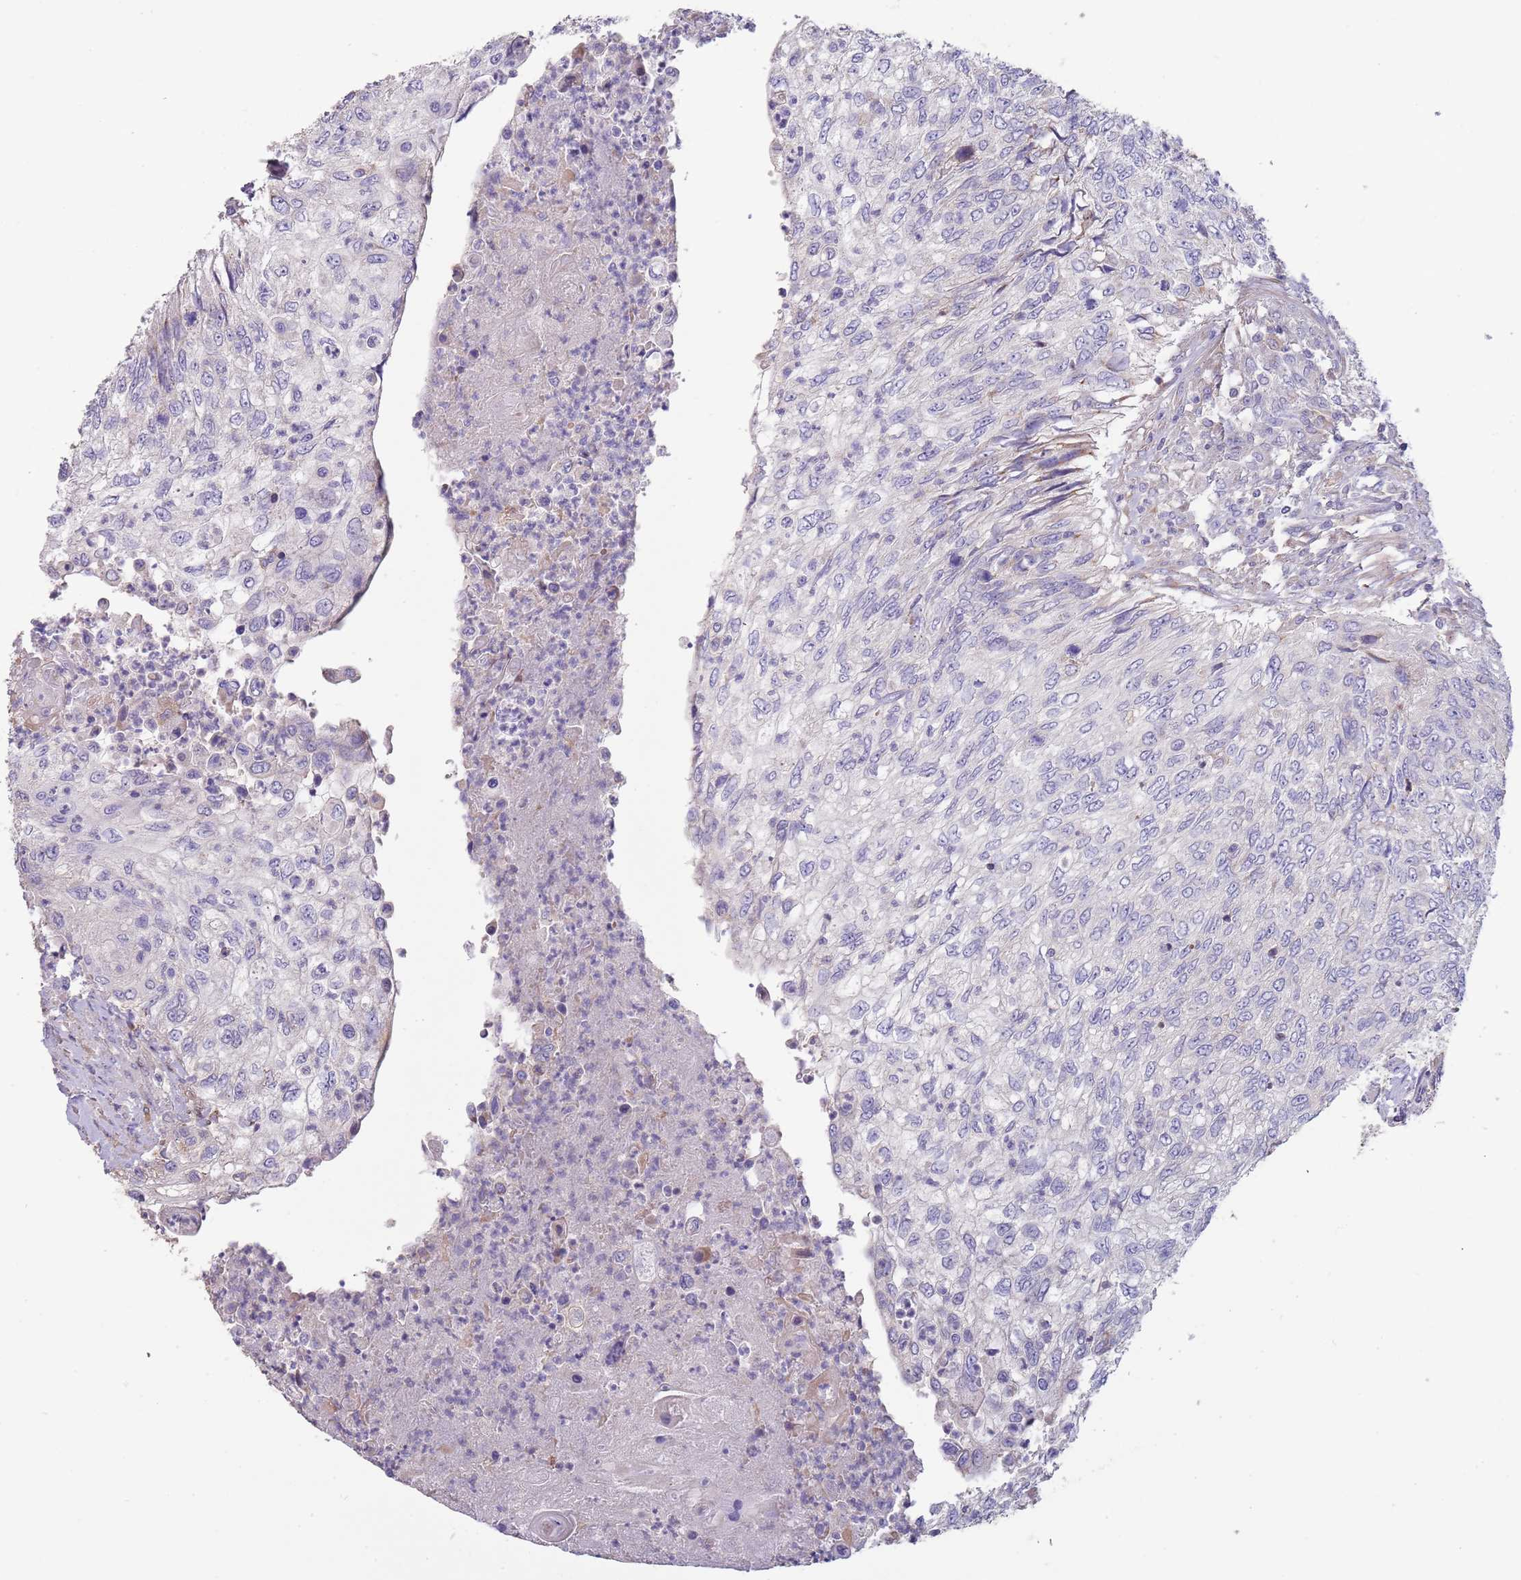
{"staining": {"intensity": "negative", "quantity": "none", "location": "none"}, "tissue": "urothelial cancer", "cell_type": "Tumor cells", "image_type": "cancer", "snomed": [{"axis": "morphology", "description": "Urothelial carcinoma, High grade"}, {"axis": "topography", "description": "Urinary bladder"}], "caption": "High power microscopy micrograph of an IHC micrograph of urothelial cancer, revealing no significant positivity in tumor cells.", "gene": "SUSD1", "patient": {"sex": "female", "age": 60}}